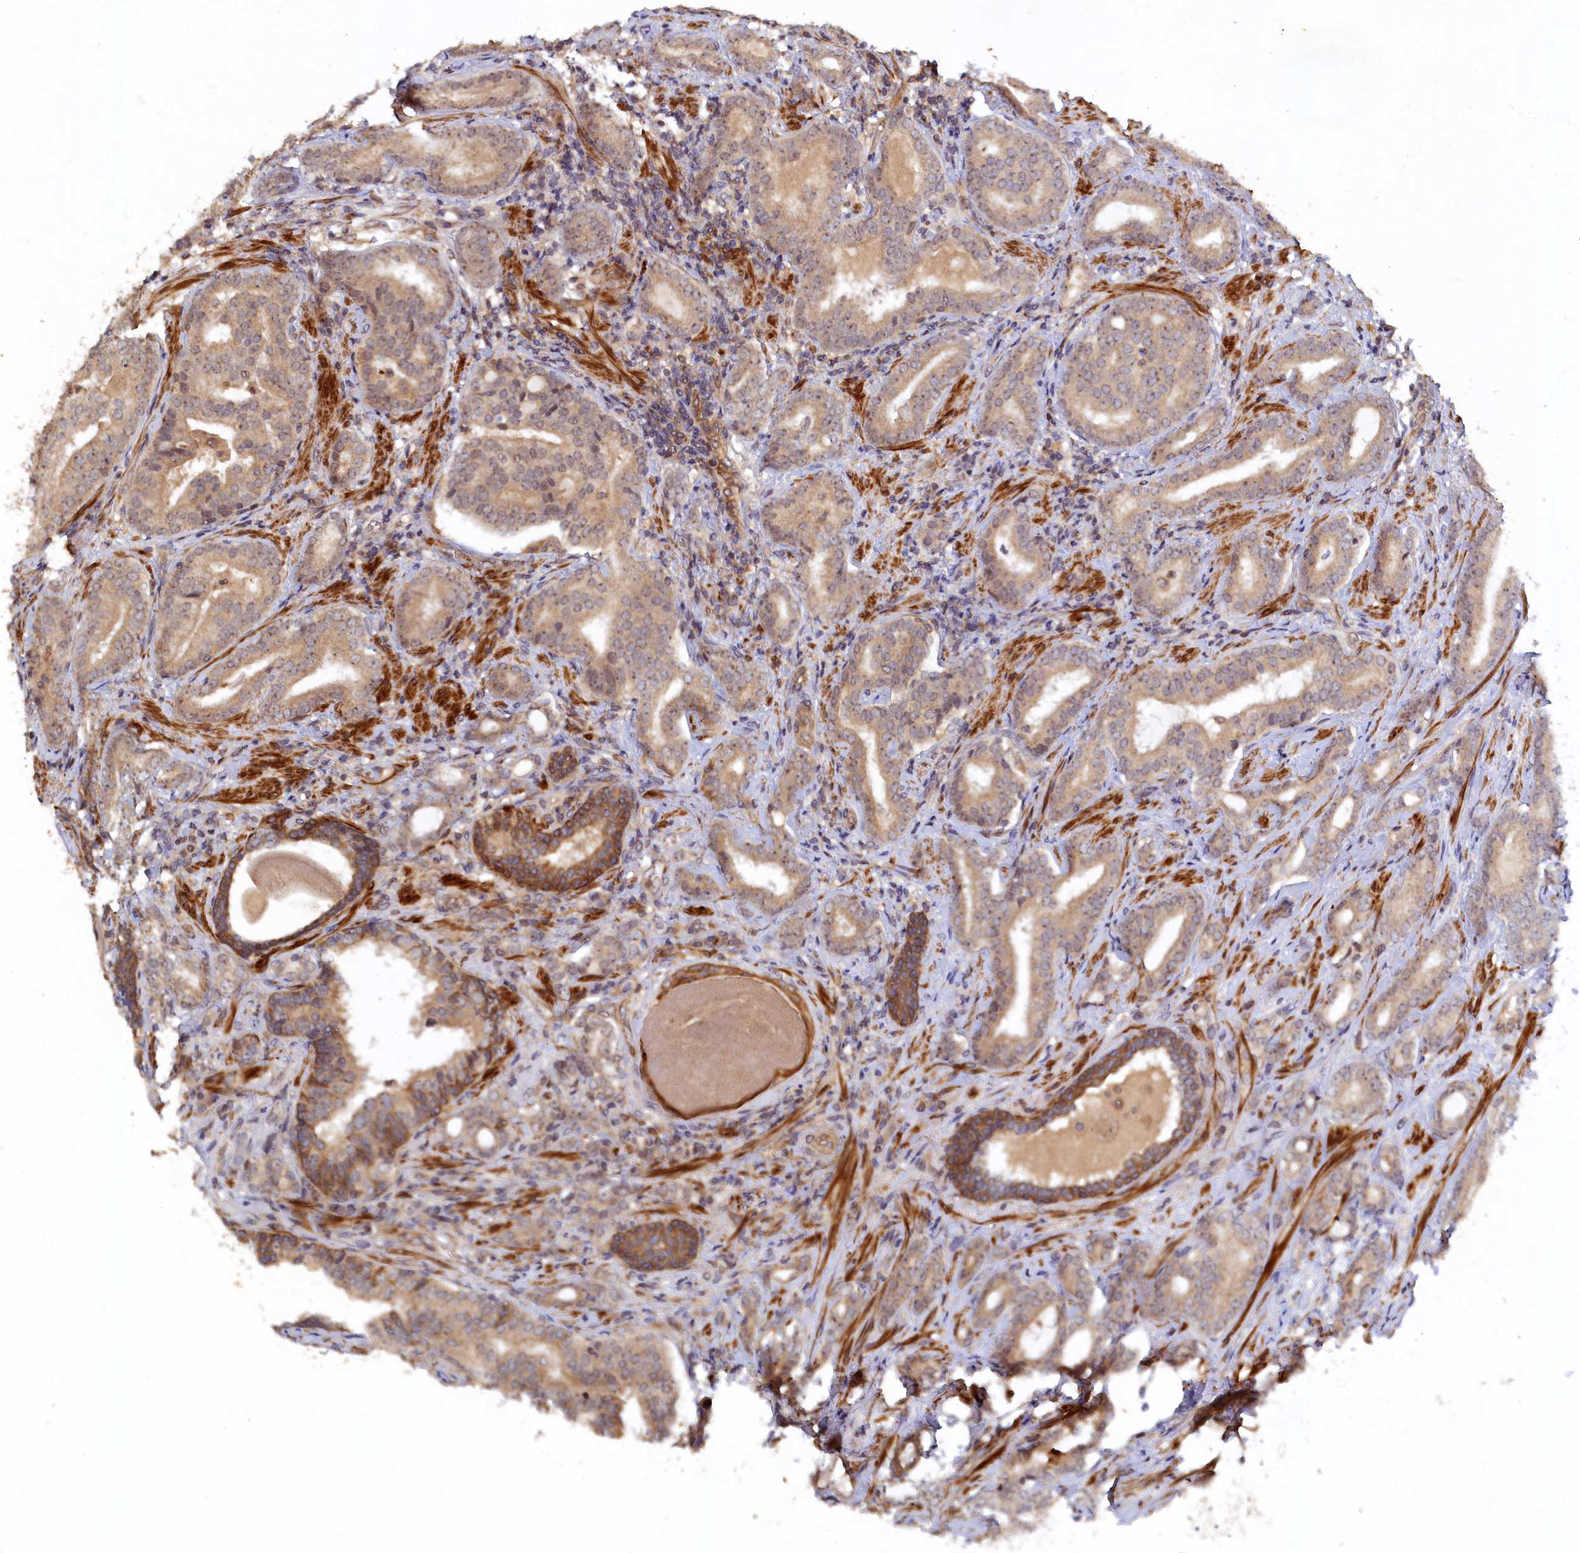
{"staining": {"intensity": "weak", "quantity": ">75%", "location": "cytoplasmic/membranous"}, "tissue": "prostate cancer", "cell_type": "Tumor cells", "image_type": "cancer", "snomed": [{"axis": "morphology", "description": "Adenocarcinoma, High grade"}, {"axis": "topography", "description": "Prostate"}], "caption": "Immunohistochemistry (IHC) micrograph of neoplastic tissue: human prostate adenocarcinoma (high-grade) stained using immunohistochemistry demonstrates low levels of weak protein expression localized specifically in the cytoplasmic/membranous of tumor cells, appearing as a cytoplasmic/membranous brown color.", "gene": "CEP20", "patient": {"sex": "male", "age": 63}}